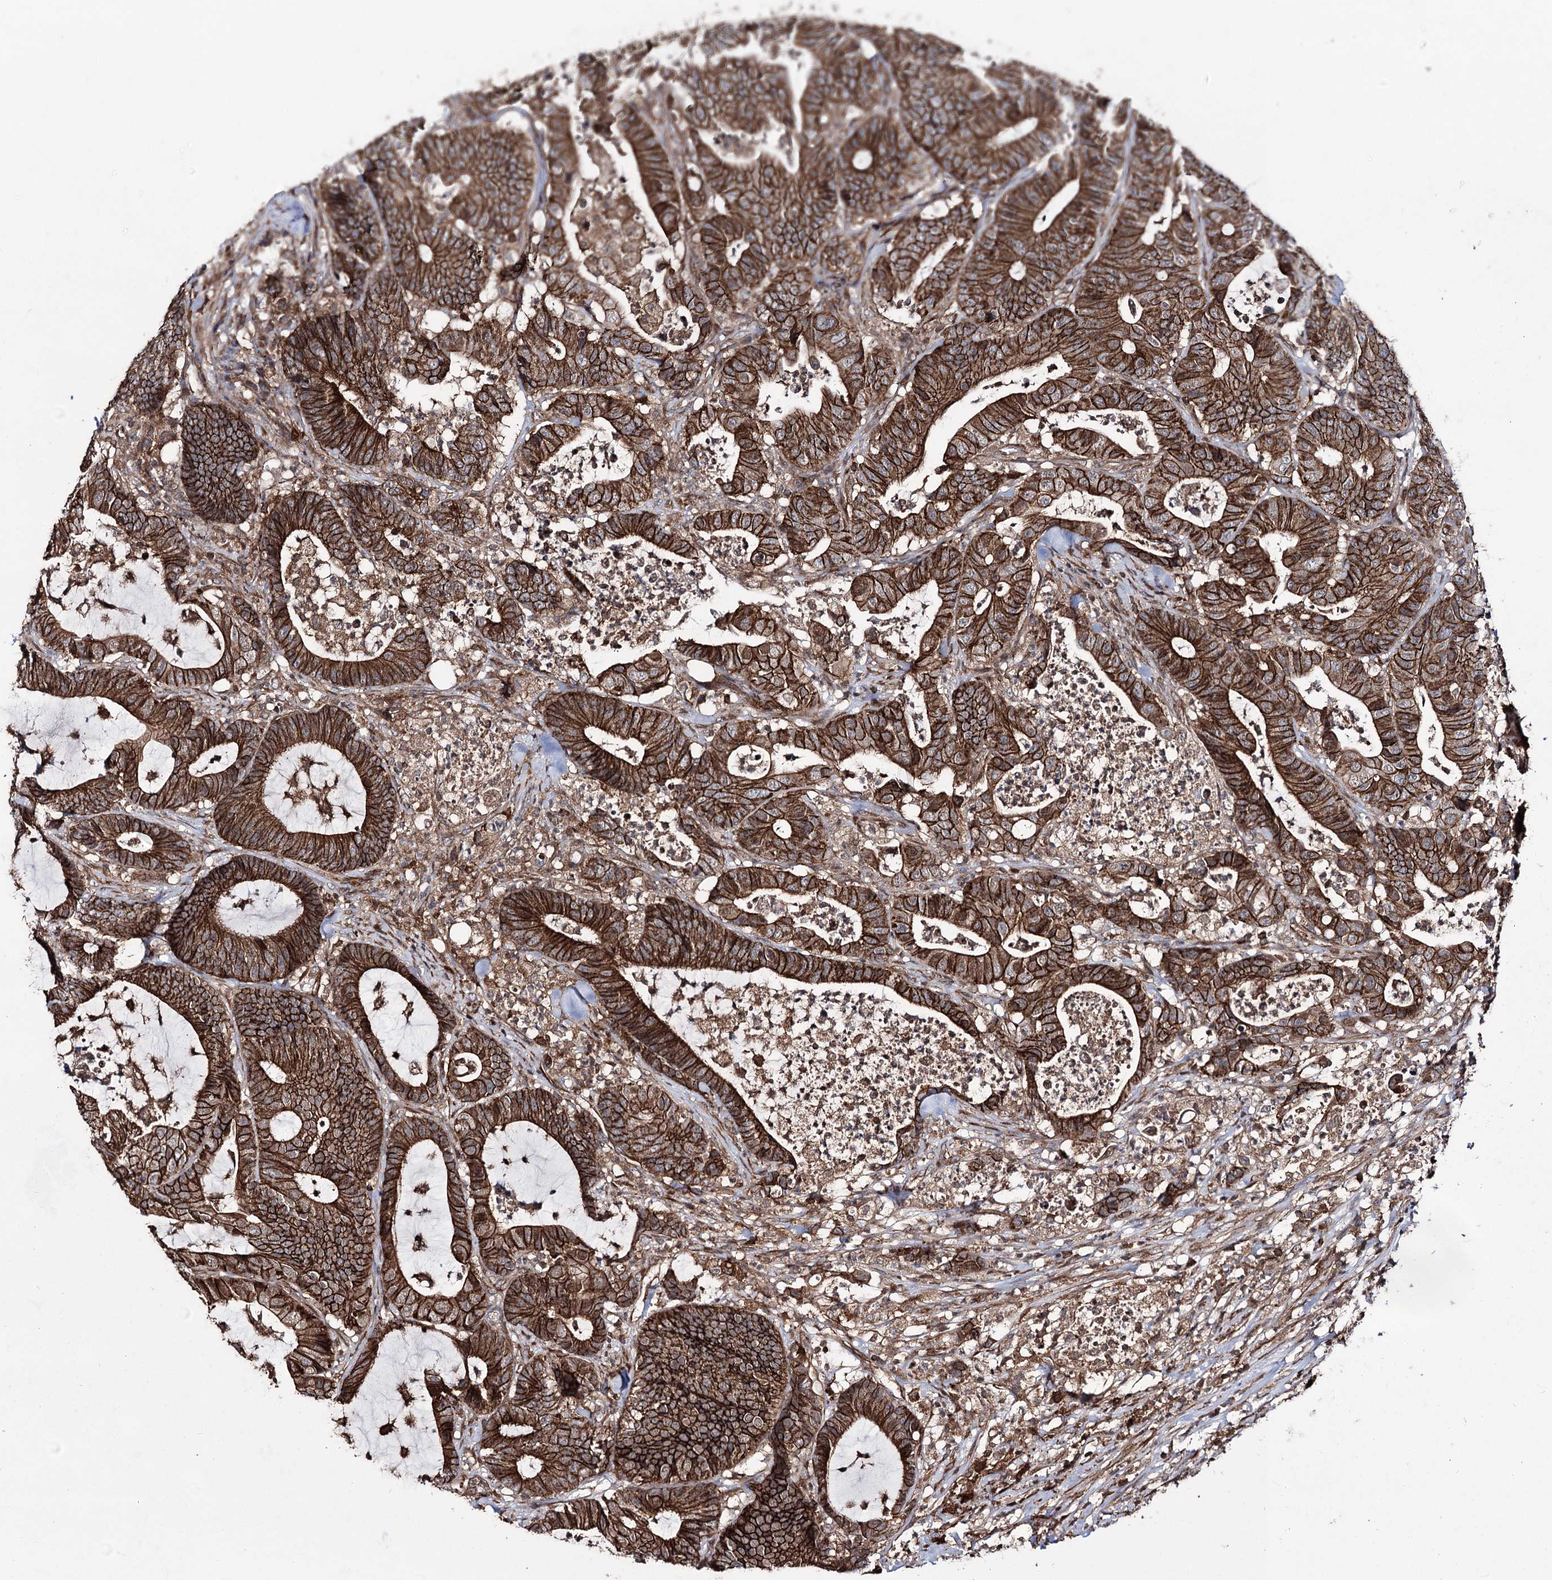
{"staining": {"intensity": "strong", "quantity": ">75%", "location": "cytoplasmic/membranous"}, "tissue": "colorectal cancer", "cell_type": "Tumor cells", "image_type": "cancer", "snomed": [{"axis": "morphology", "description": "Adenocarcinoma, NOS"}, {"axis": "topography", "description": "Colon"}], "caption": "Adenocarcinoma (colorectal) stained with DAB IHC displays high levels of strong cytoplasmic/membranous staining in about >75% of tumor cells. Ihc stains the protein of interest in brown and the nuclei are stained blue.", "gene": "DHX29", "patient": {"sex": "female", "age": 84}}